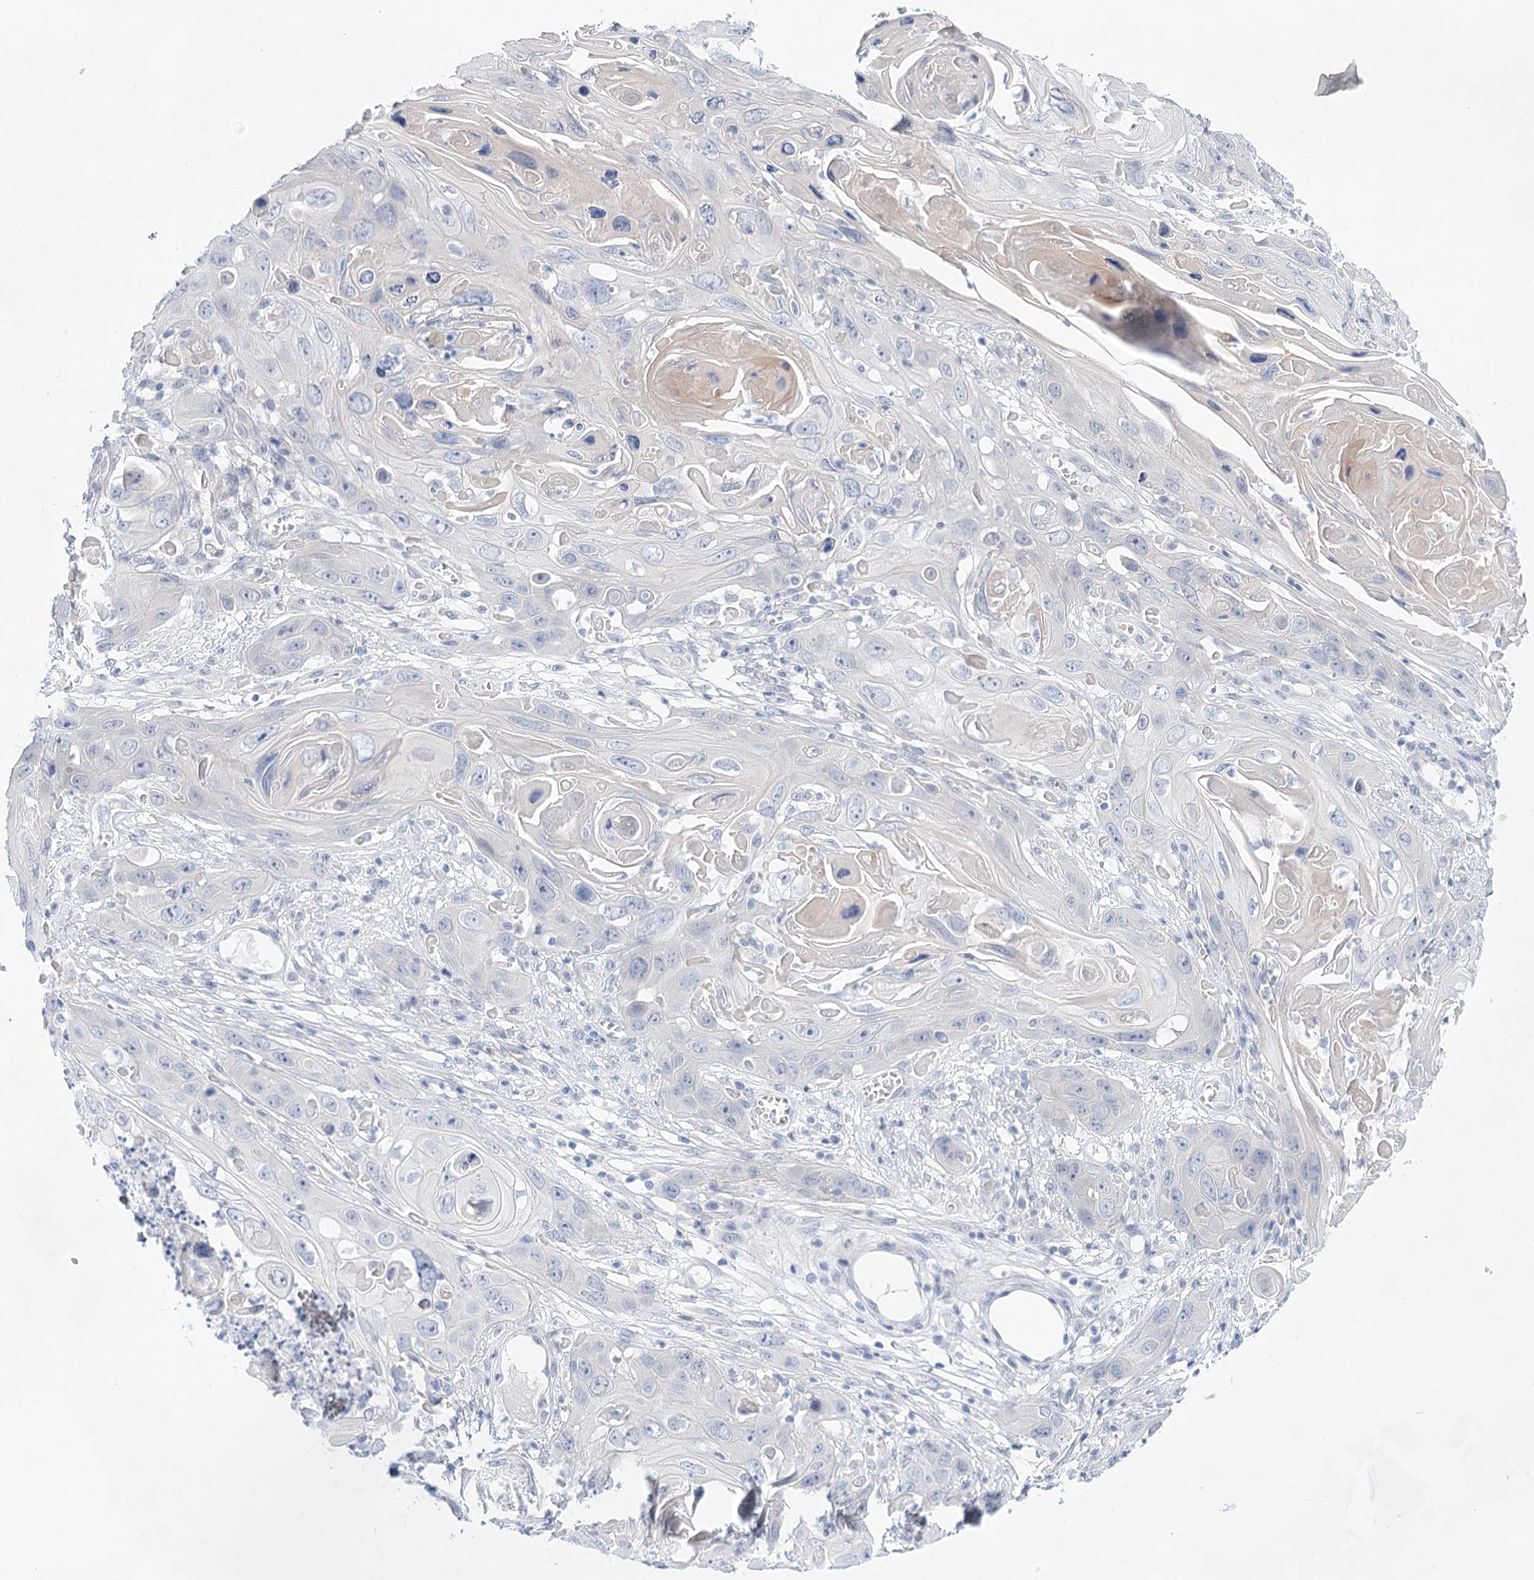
{"staining": {"intensity": "negative", "quantity": "none", "location": "none"}, "tissue": "skin cancer", "cell_type": "Tumor cells", "image_type": "cancer", "snomed": [{"axis": "morphology", "description": "Squamous cell carcinoma, NOS"}, {"axis": "topography", "description": "Skin"}], "caption": "This image is of skin cancer stained with immunohistochemistry (IHC) to label a protein in brown with the nuclei are counter-stained blue. There is no staining in tumor cells. (Brightfield microscopy of DAB immunohistochemistry (IHC) at high magnification).", "gene": "LALBA", "patient": {"sex": "male", "age": 55}}